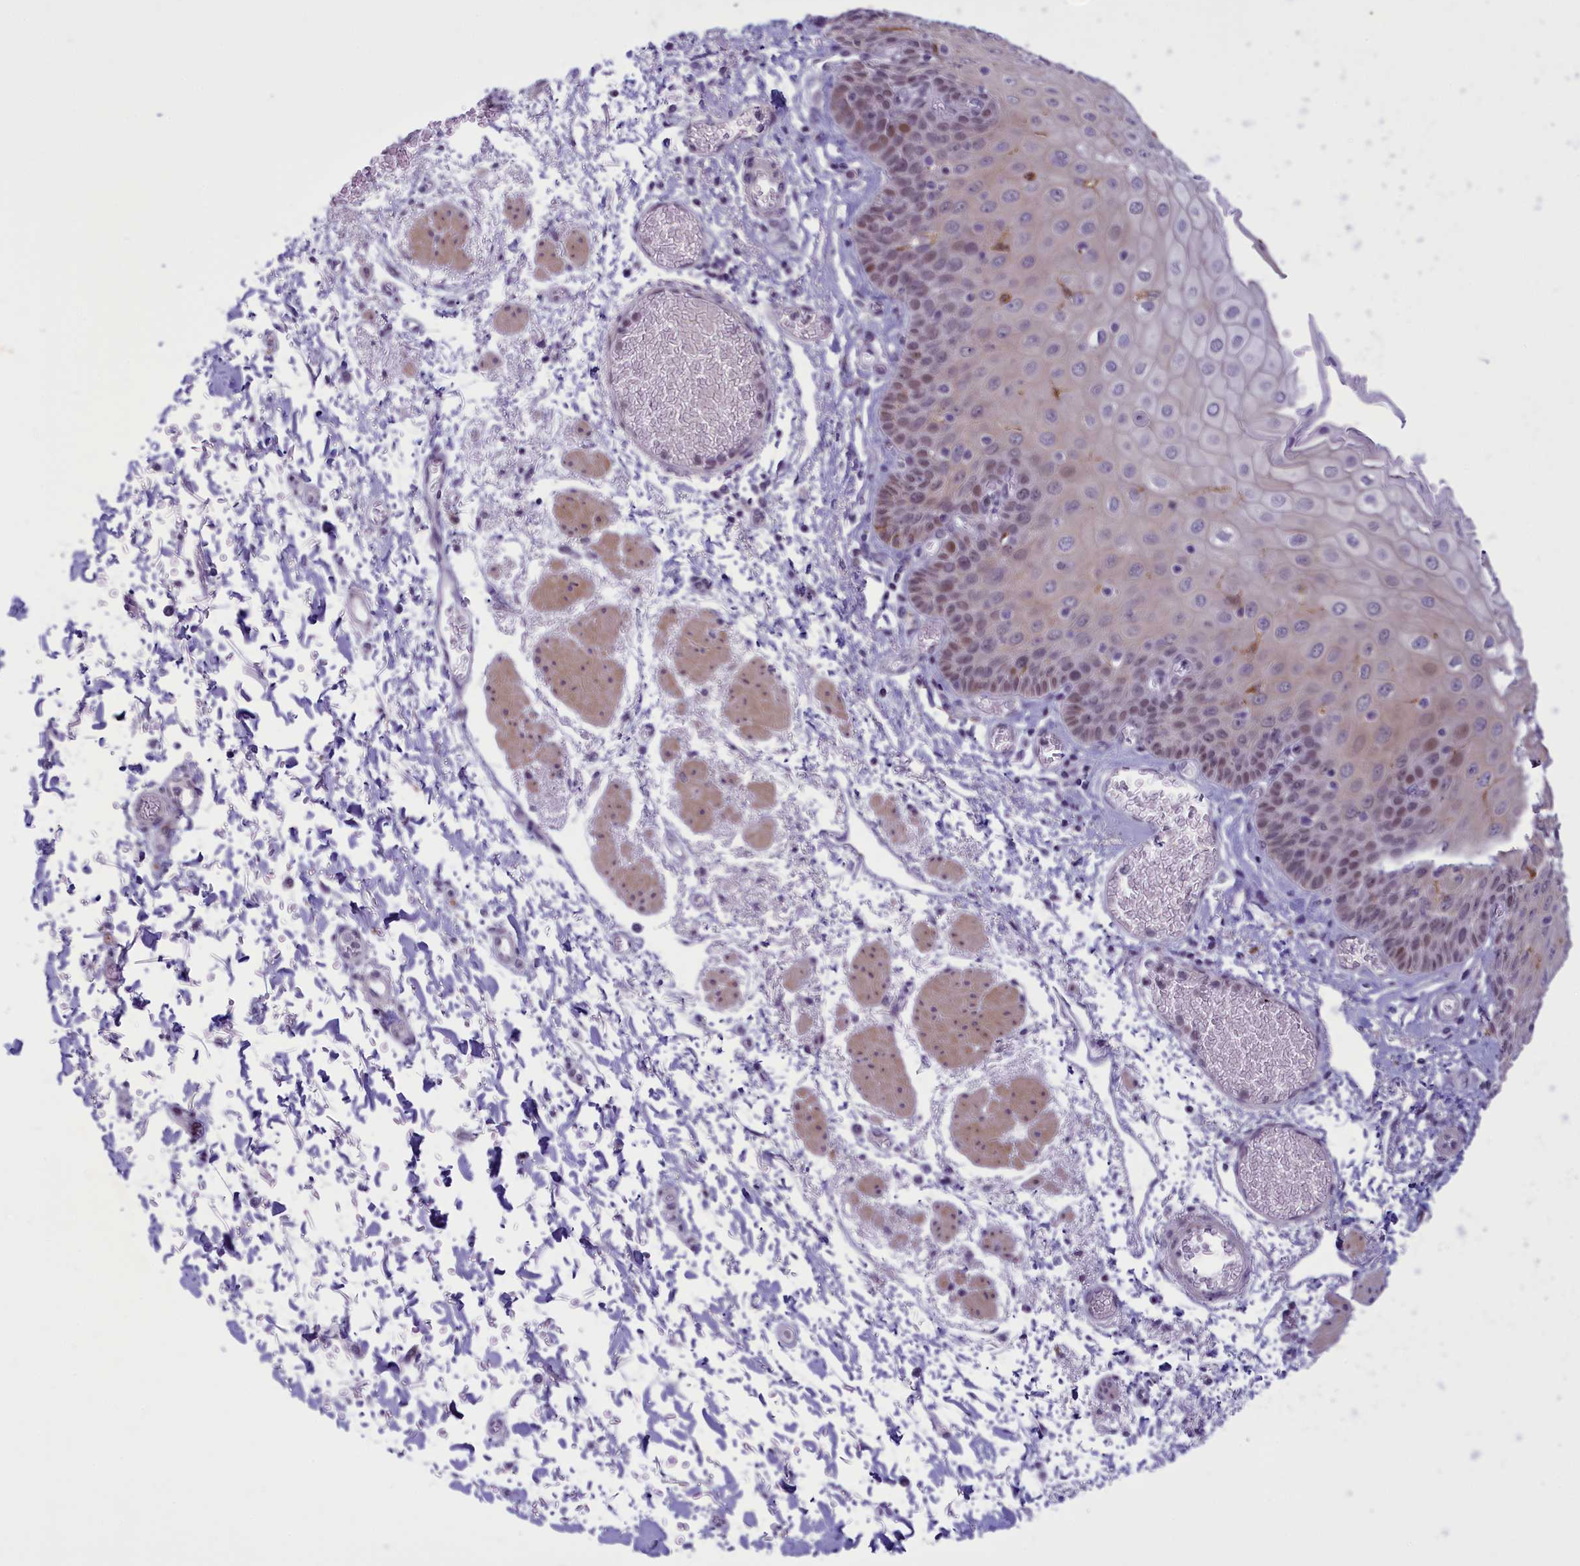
{"staining": {"intensity": "weak", "quantity": "<25%", "location": "nuclear"}, "tissue": "esophagus", "cell_type": "Squamous epithelial cells", "image_type": "normal", "snomed": [{"axis": "morphology", "description": "Normal tissue, NOS"}, {"axis": "topography", "description": "Esophagus"}], "caption": "A histopathology image of esophagus stained for a protein displays no brown staining in squamous epithelial cells.", "gene": "ELOA2", "patient": {"sex": "male", "age": 81}}